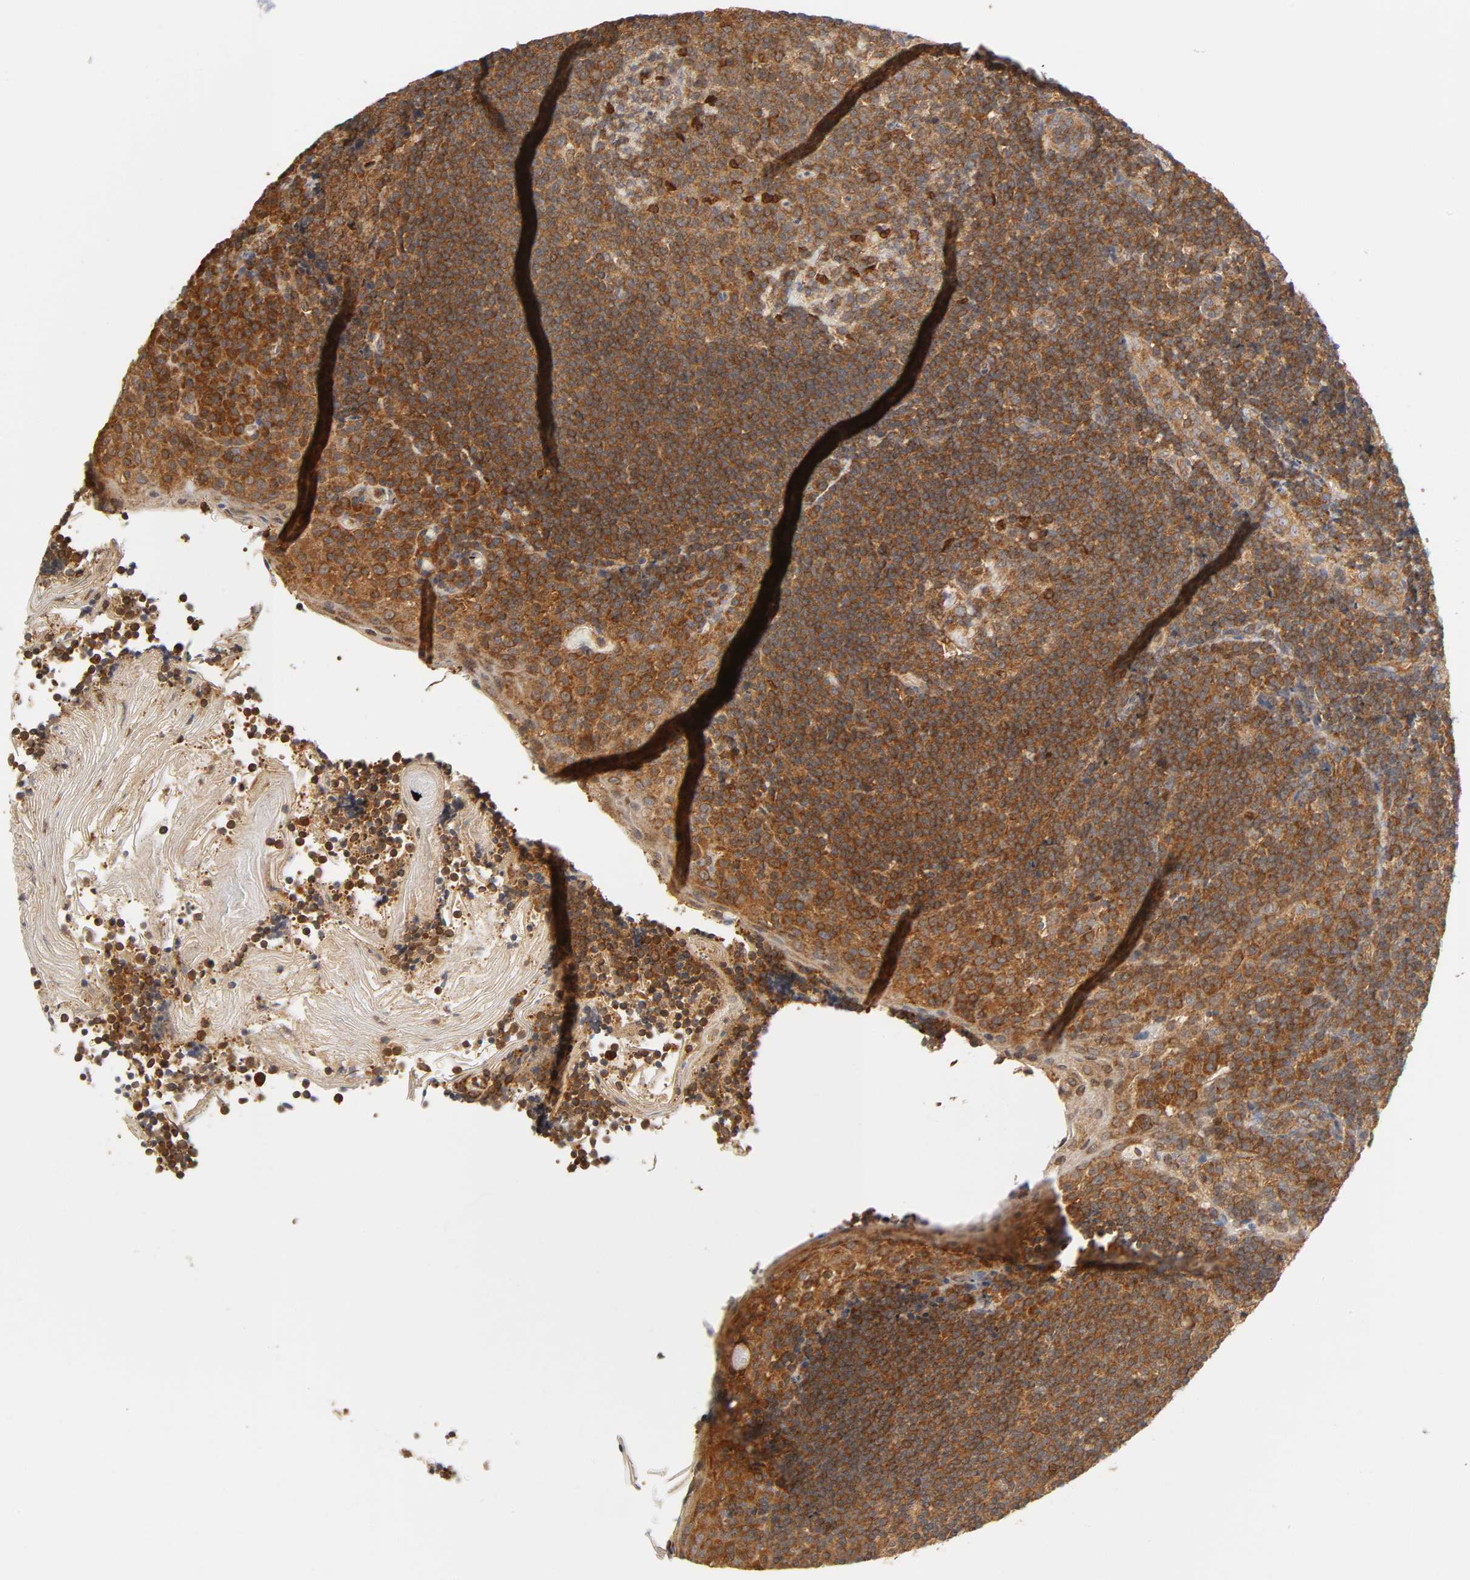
{"staining": {"intensity": "strong", "quantity": ">75%", "location": "cytoplasmic/membranous"}, "tissue": "tonsil", "cell_type": "Germinal center cells", "image_type": "normal", "snomed": [{"axis": "morphology", "description": "Normal tissue, NOS"}, {"axis": "topography", "description": "Tonsil"}], "caption": "High-power microscopy captured an immunohistochemistry (IHC) image of benign tonsil, revealing strong cytoplasmic/membranous staining in approximately >75% of germinal center cells. The staining is performed using DAB (3,3'-diaminobenzidine) brown chromogen to label protein expression. The nuclei are counter-stained blue using hematoxylin.", "gene": "PAFAH1B1", "patient": {"sex": "male", "age": 31}}